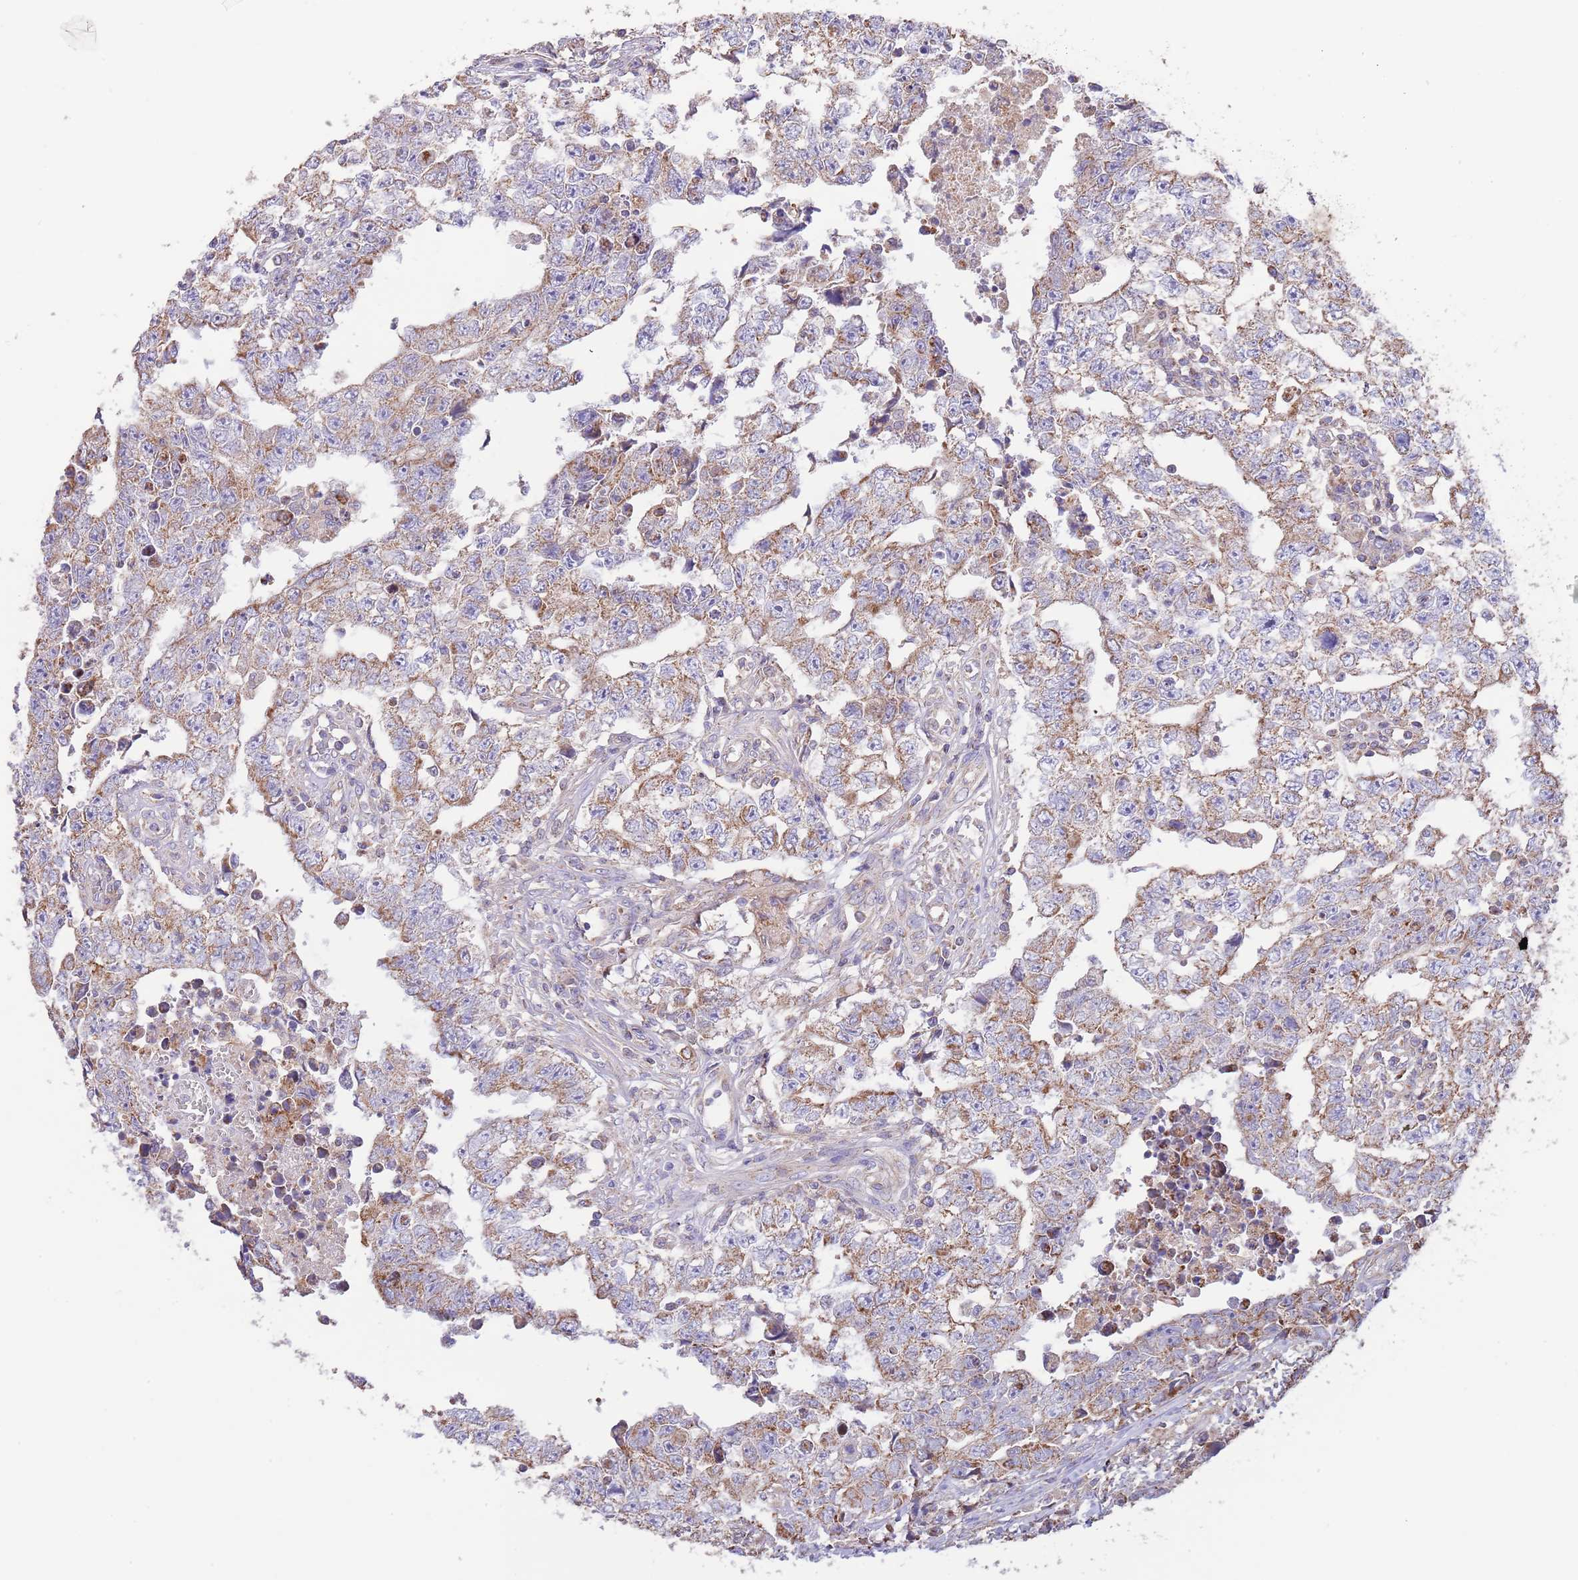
{"staining": {"intensity": "moderate", "quantity": "25%-75%", "location": "cytoplasmic/membranous"}, "tissue": "testis cancer", "cell_type": "Tumor cells", "image_type": "cancer", "snomed": [{"axis": "morphology", "description": "Carcinoma, Embryonal, NOS"}, {"axis": "topography", "description": "Testis"}], "caption": "Human testis cancer (embryonal carcinoma) stained with a protein marker shows moderate staining in tumor cells.", "gene": "DNAJA3", "patient": {"sex": "male", "age": 25}}